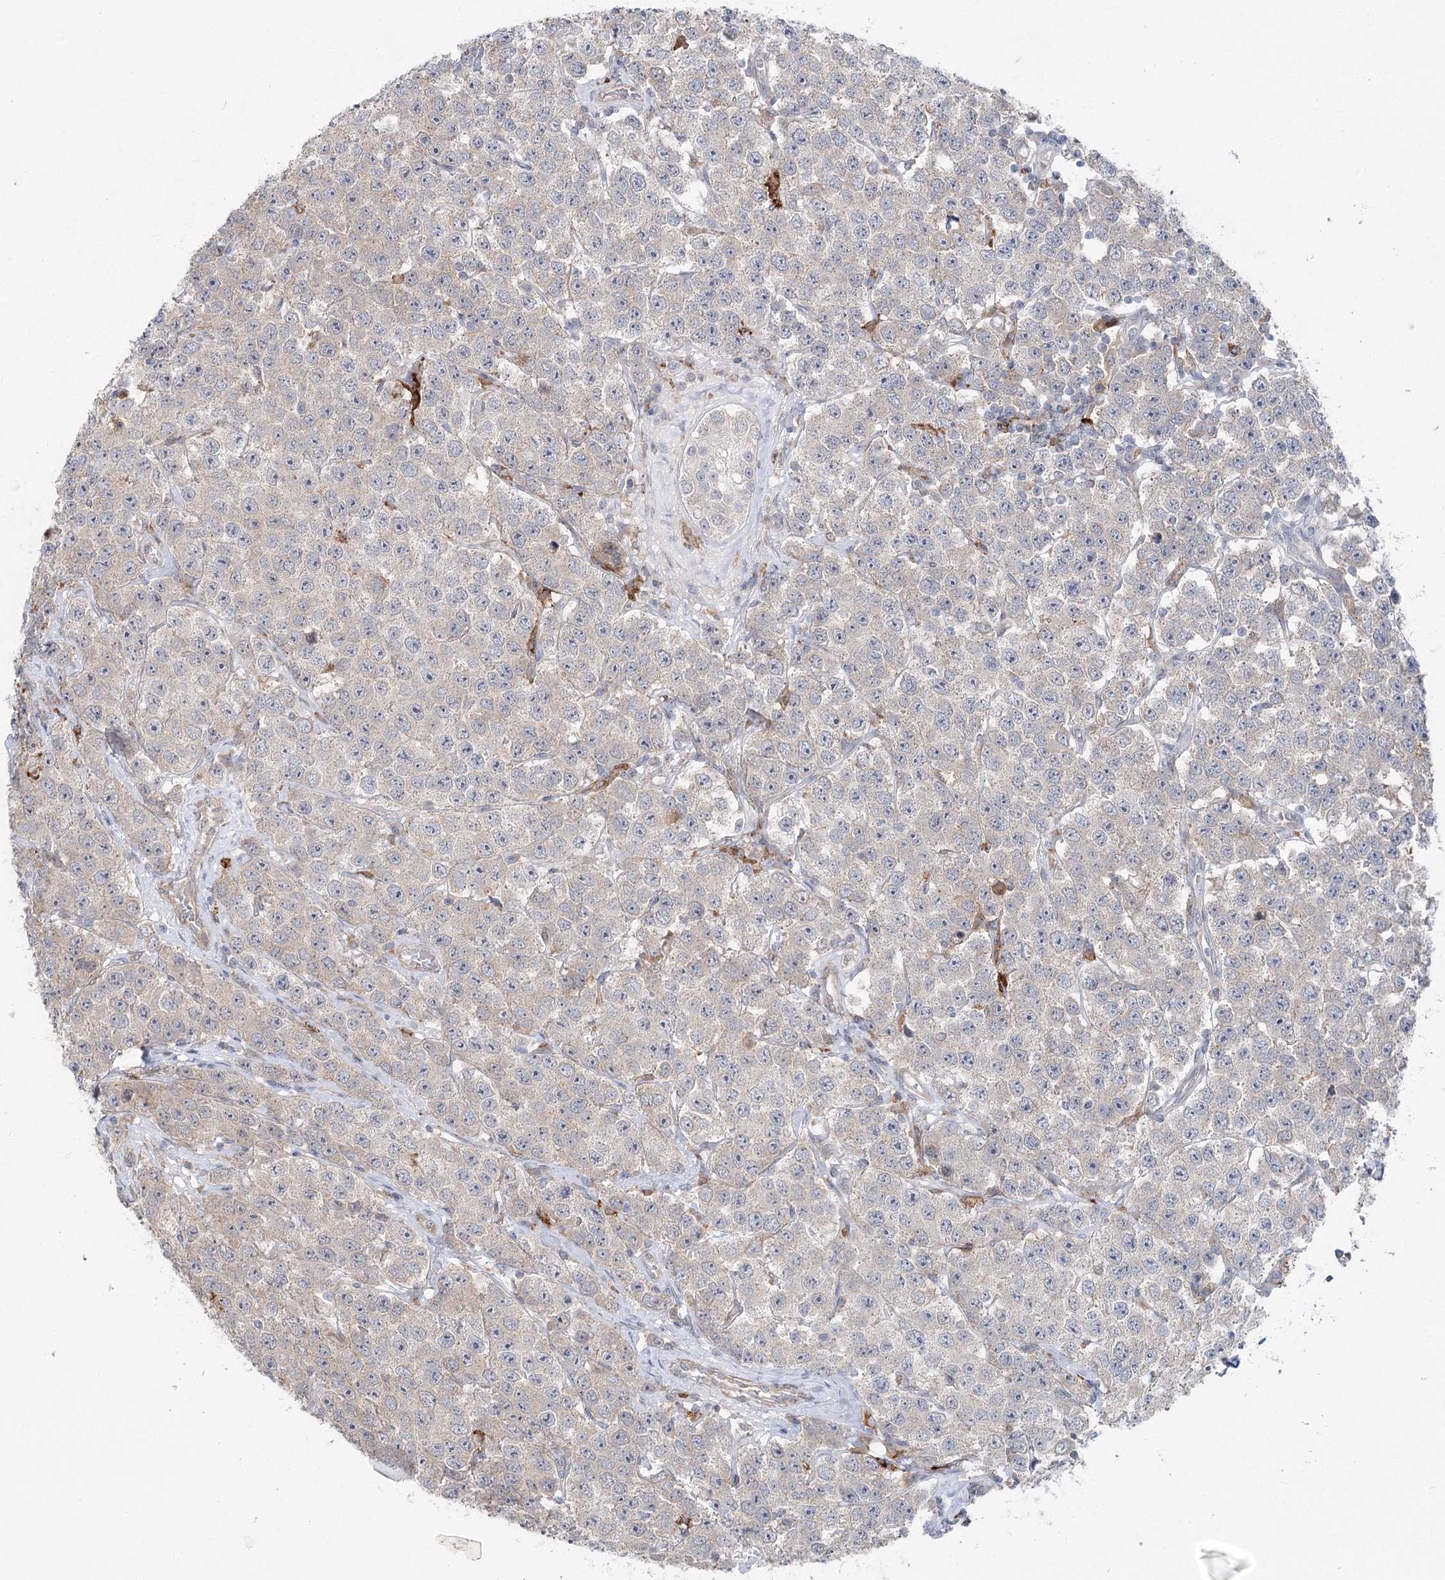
{"staining": {"intensity": "negative", "quantity": "none", "location": "none"}, "tissue": "testis cancer", "cell_type": "Tumor cells", "image_type": "cancer", "snomed": [{"axis": "morphology", "description": "Seminoma, NOS"}, {"axis": "topography", "description": "Testis"}], "caption": "High magnification brightfield microscopy of seminoma (testis) stained with DAB (3,3'-diaminobenzidine) (brown) and counterstained with hematoxylin (blue): tumor cells show no significant positivity.", "gene": "SCN11A", "patient": {"sex": "male", "age": 28}}